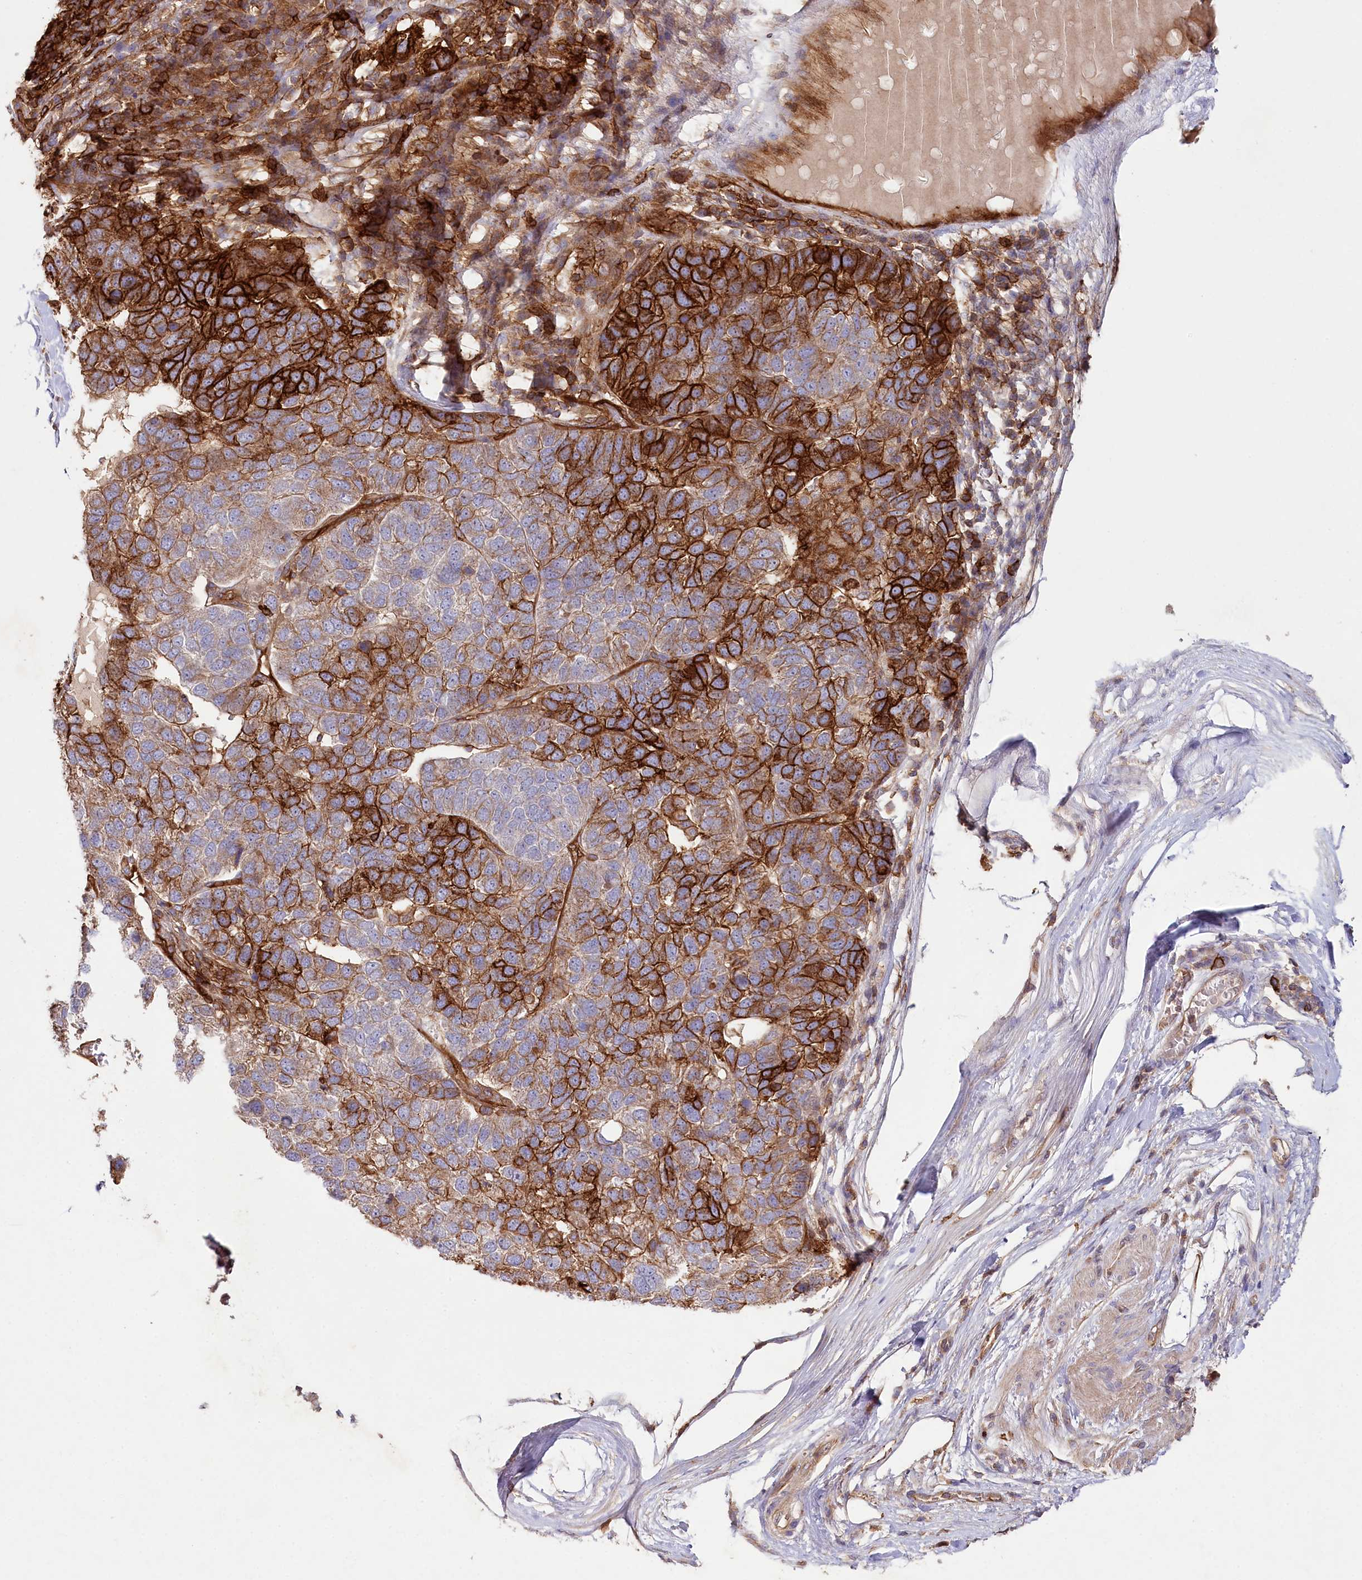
{"staining": {"intensity": "strong", "quantity": "25%-75%", "location": "cytoplasmic/membranous"}, "tissue": "pancreatic cancer", "cell_type": "Tumor cells", "image_type": "cancer", "snomed": [{"axis": "morphology", "description": "Adenocarcinoma, NOS"}, {"axis": "topography", "description": "Pancreas"}], "caption": "Pancreatic cancer tissue exhibits strong cytoplasmic/membranous positivity in about 25%-75% of tumor cells", "gene": "RBP5", "patient": {"sex": "female", "age": 61}}